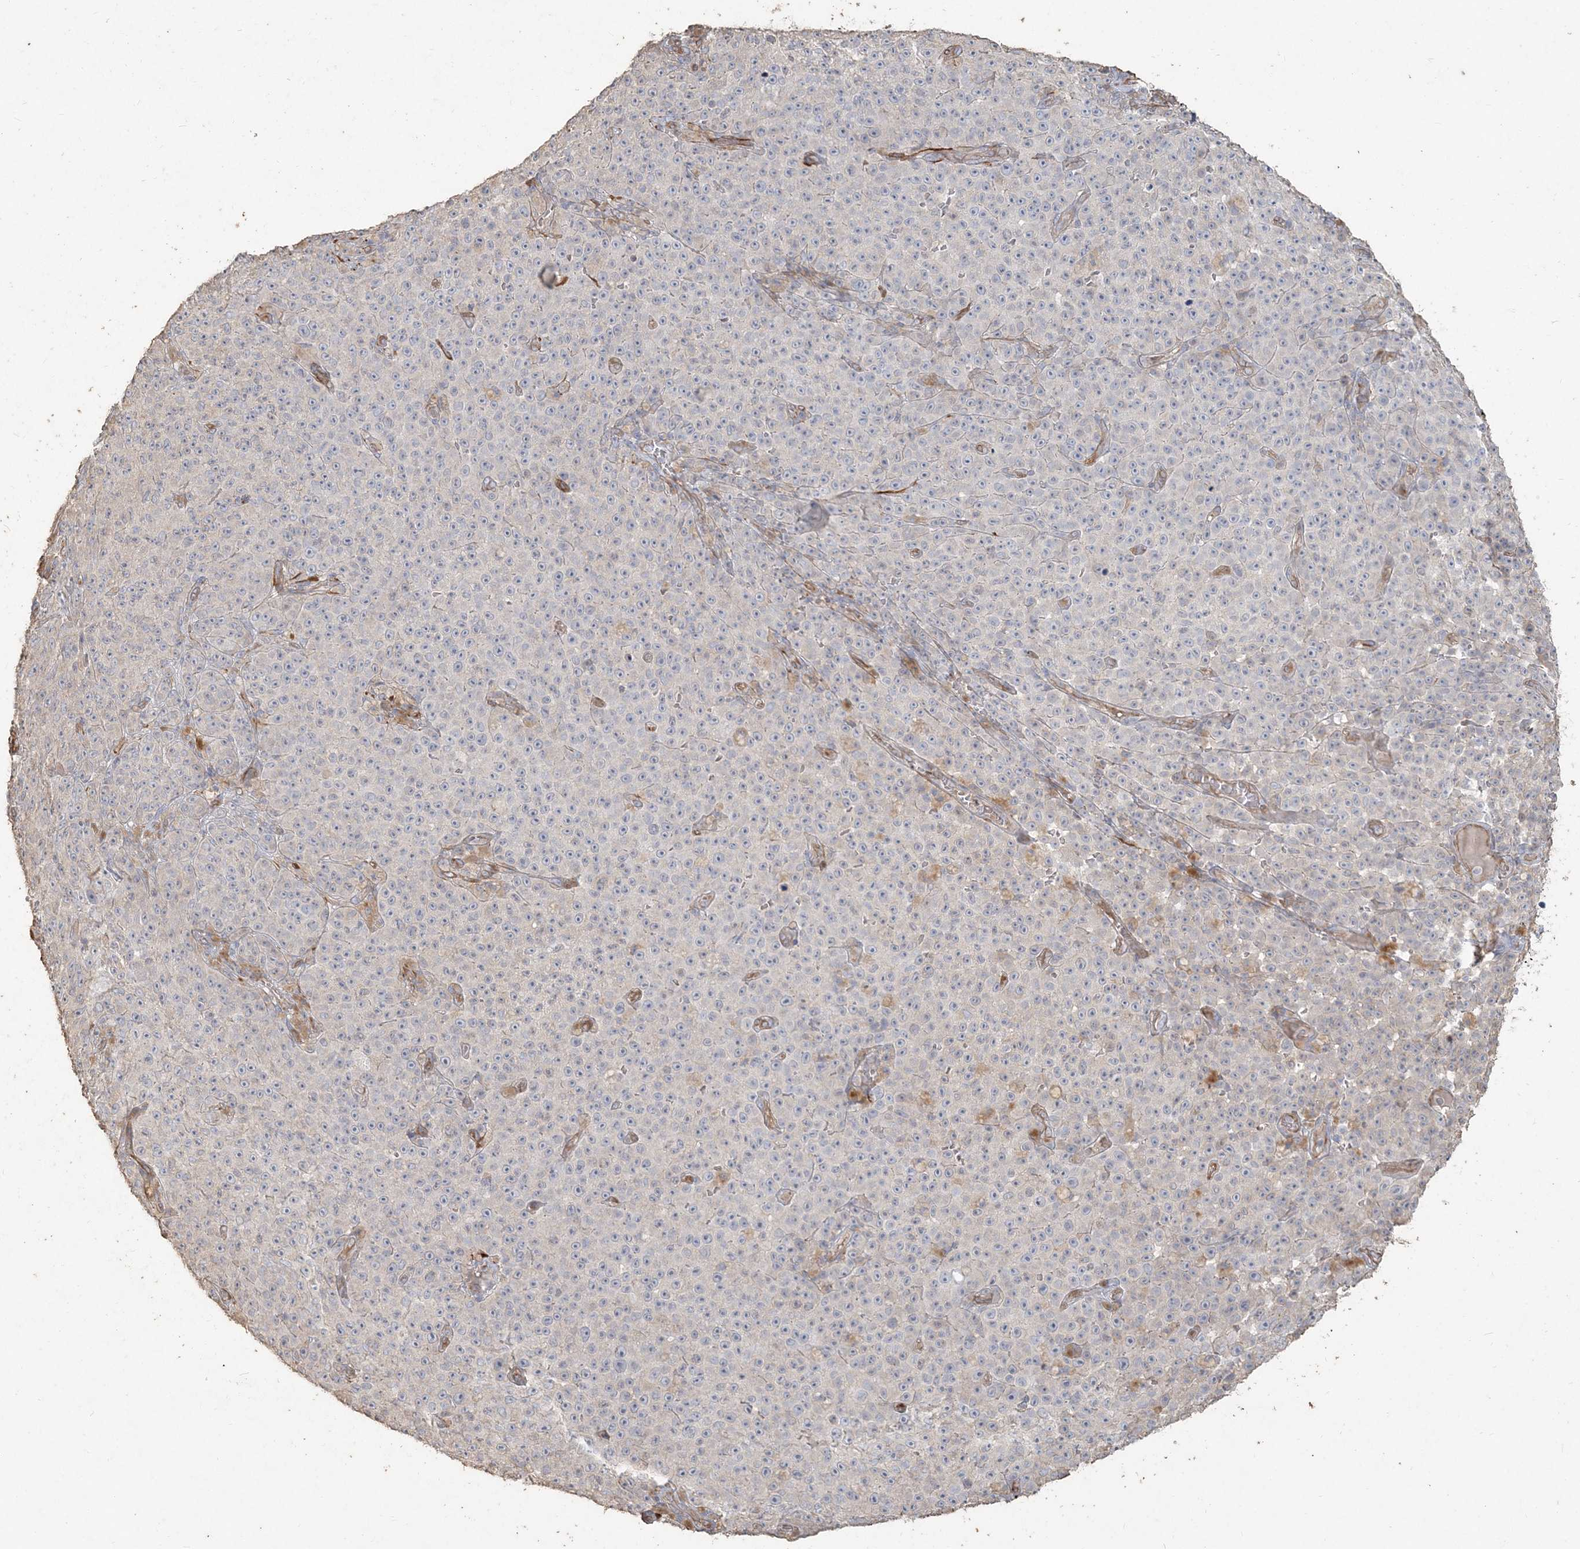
{"staining": {"intensity": "negative", "quantity": "none", "location": "none"}, "tissue": "melanoma", "cell_type": "Tumor cells", "image_type": "cancer", "snomed": [{"axis": "morphology", "description": "Malignant melanoma, NOS"}, {"axis": "topography", "description": "Skin"}], "caption": "An immunohistochemistry photomicrograph of melanoma is shown. There is no staining in tumor cells of melanoma.", "gene": "RNF145", "patient": {"sex": "female", "age": 82}}